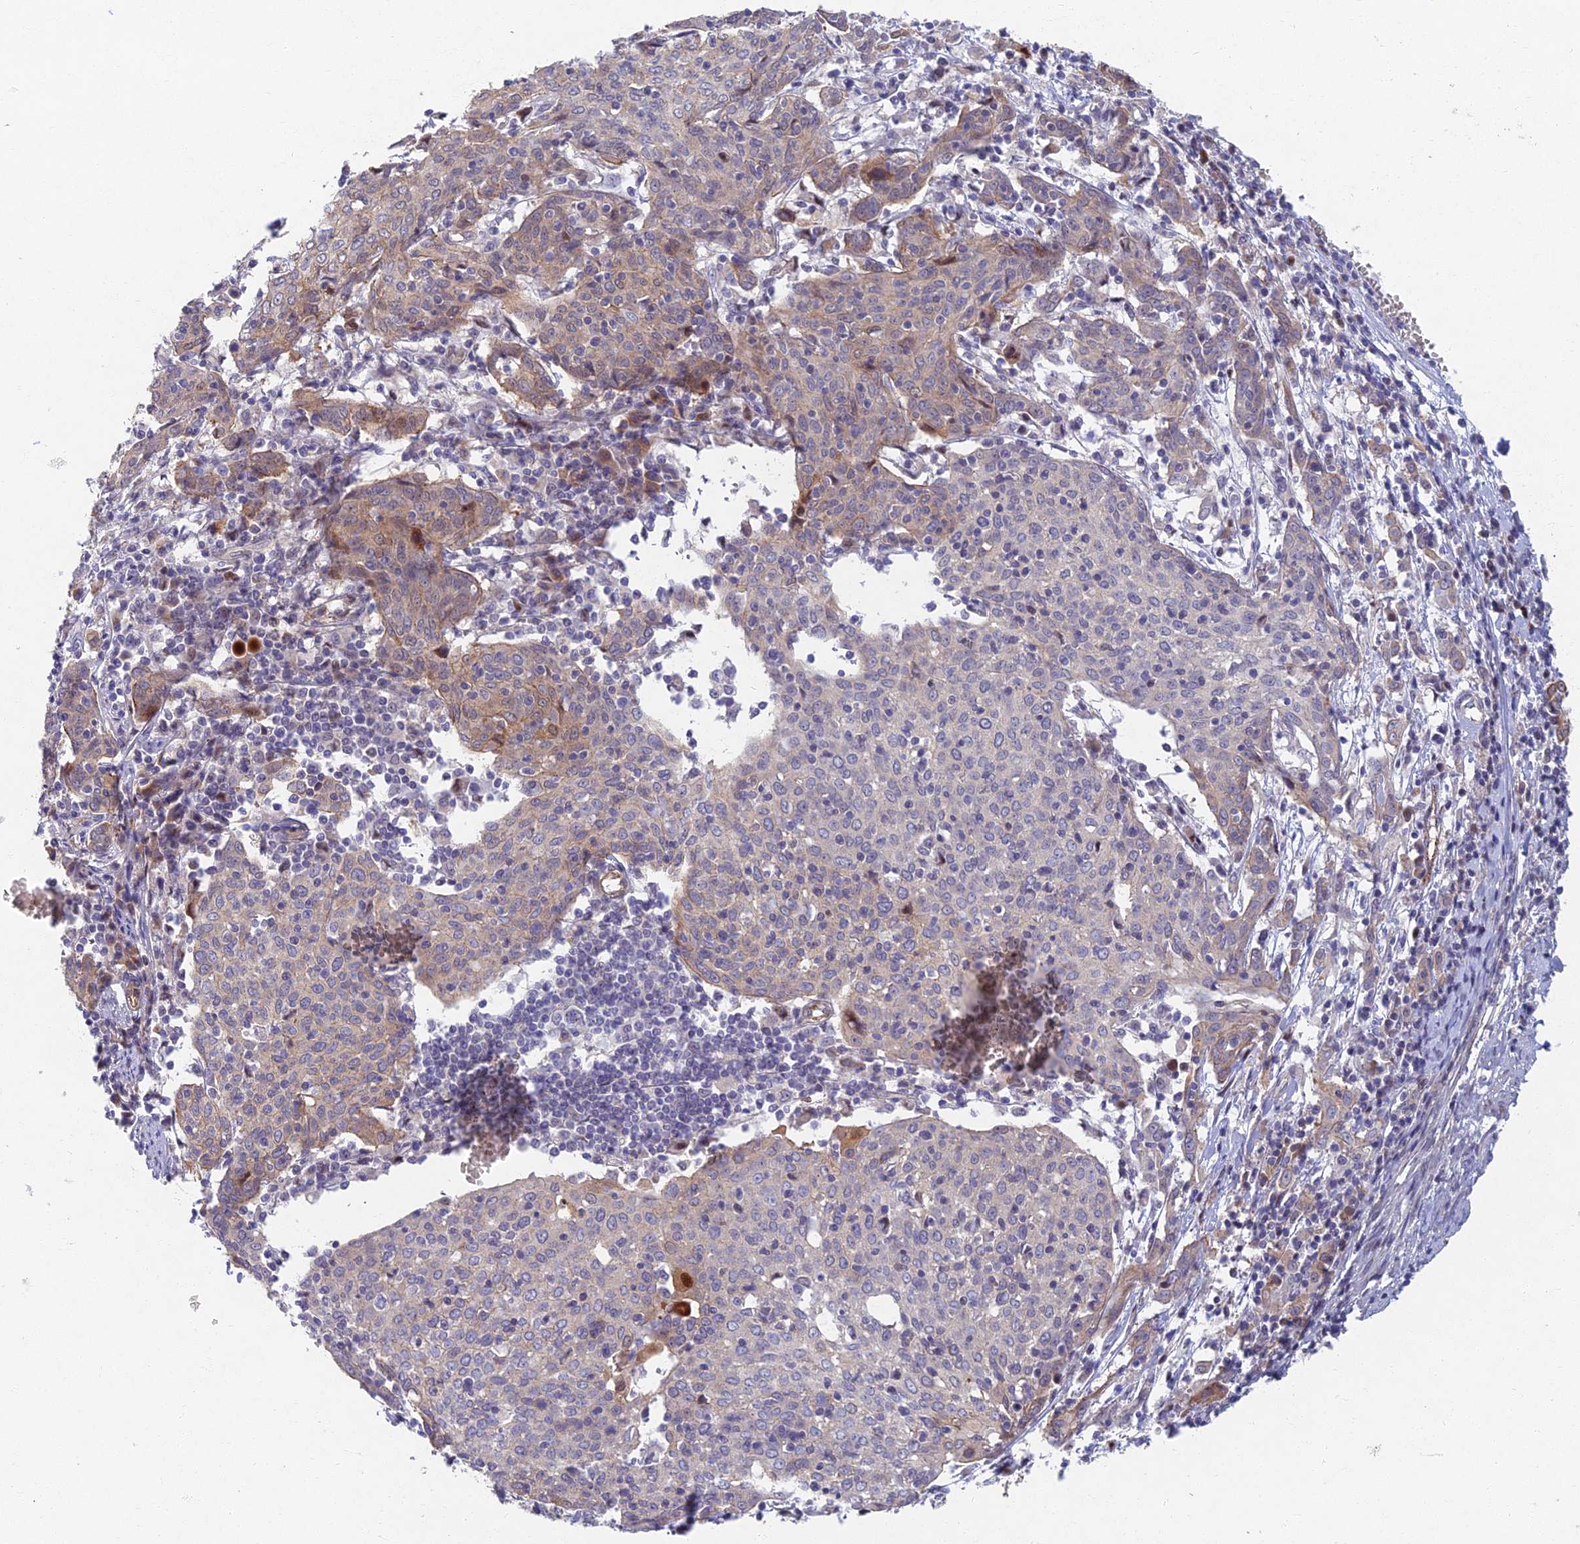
{"staining": {"intensity": "weak", "quantity": "<25%", "location": "cytoplasmic/membranous"}, "tissue": "cervical cancer", "cell_type": "Tumor cells", "image_type": "cancer", "snomed": [{"axis": "morphology", "description": "Squamous cell carcinoma, NOS"}, {"axis": "topography", "description": "Cervix"}], "caption": "A micrograph of squamous cell carcinoma (cervical) stained for a protein reveals no brown staining in tumor cells. Nuclei are stained in blue.", "gene": "RHBDL2", "patient": {"sex": "female", "age": 67}}